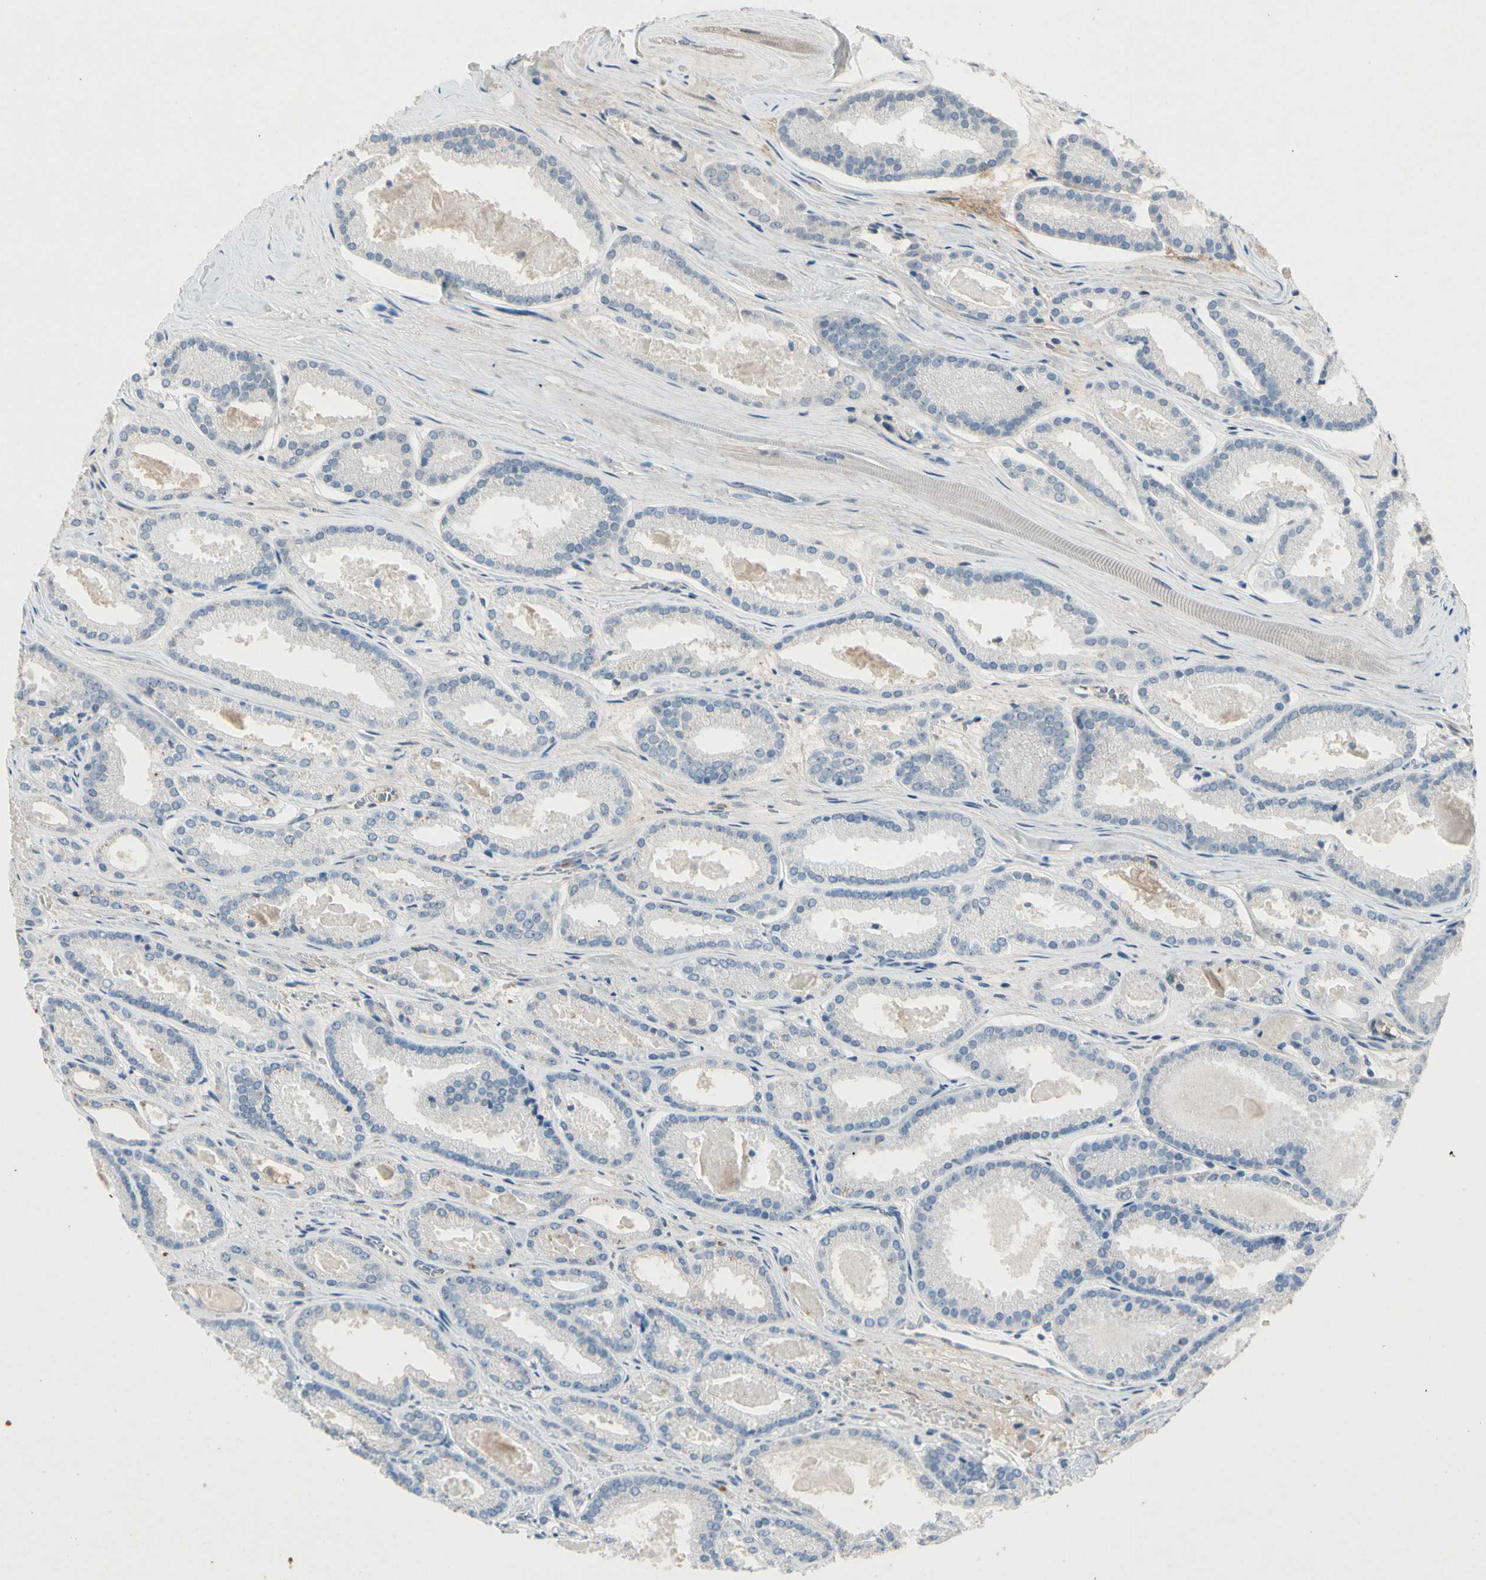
{"staining": {"intensity": "negative", "quantity": "none", "location": "none"}, "tissue": "prostate cancer", "cell_type": "Tumor cells", "image_type": "cancer", "snomed": [{"axis": "morphology", "description": "Adenocarcinoma, Low grade"}, {"axis": "topography", "description": "Prostate"}], "caption": "The image exhibits no significant expression in tumor cells of prostate cancer (adenocarcinoma (low-grade)).", "gene": "SERPIND1", "patient": {"sex": "male", "age": 59}}